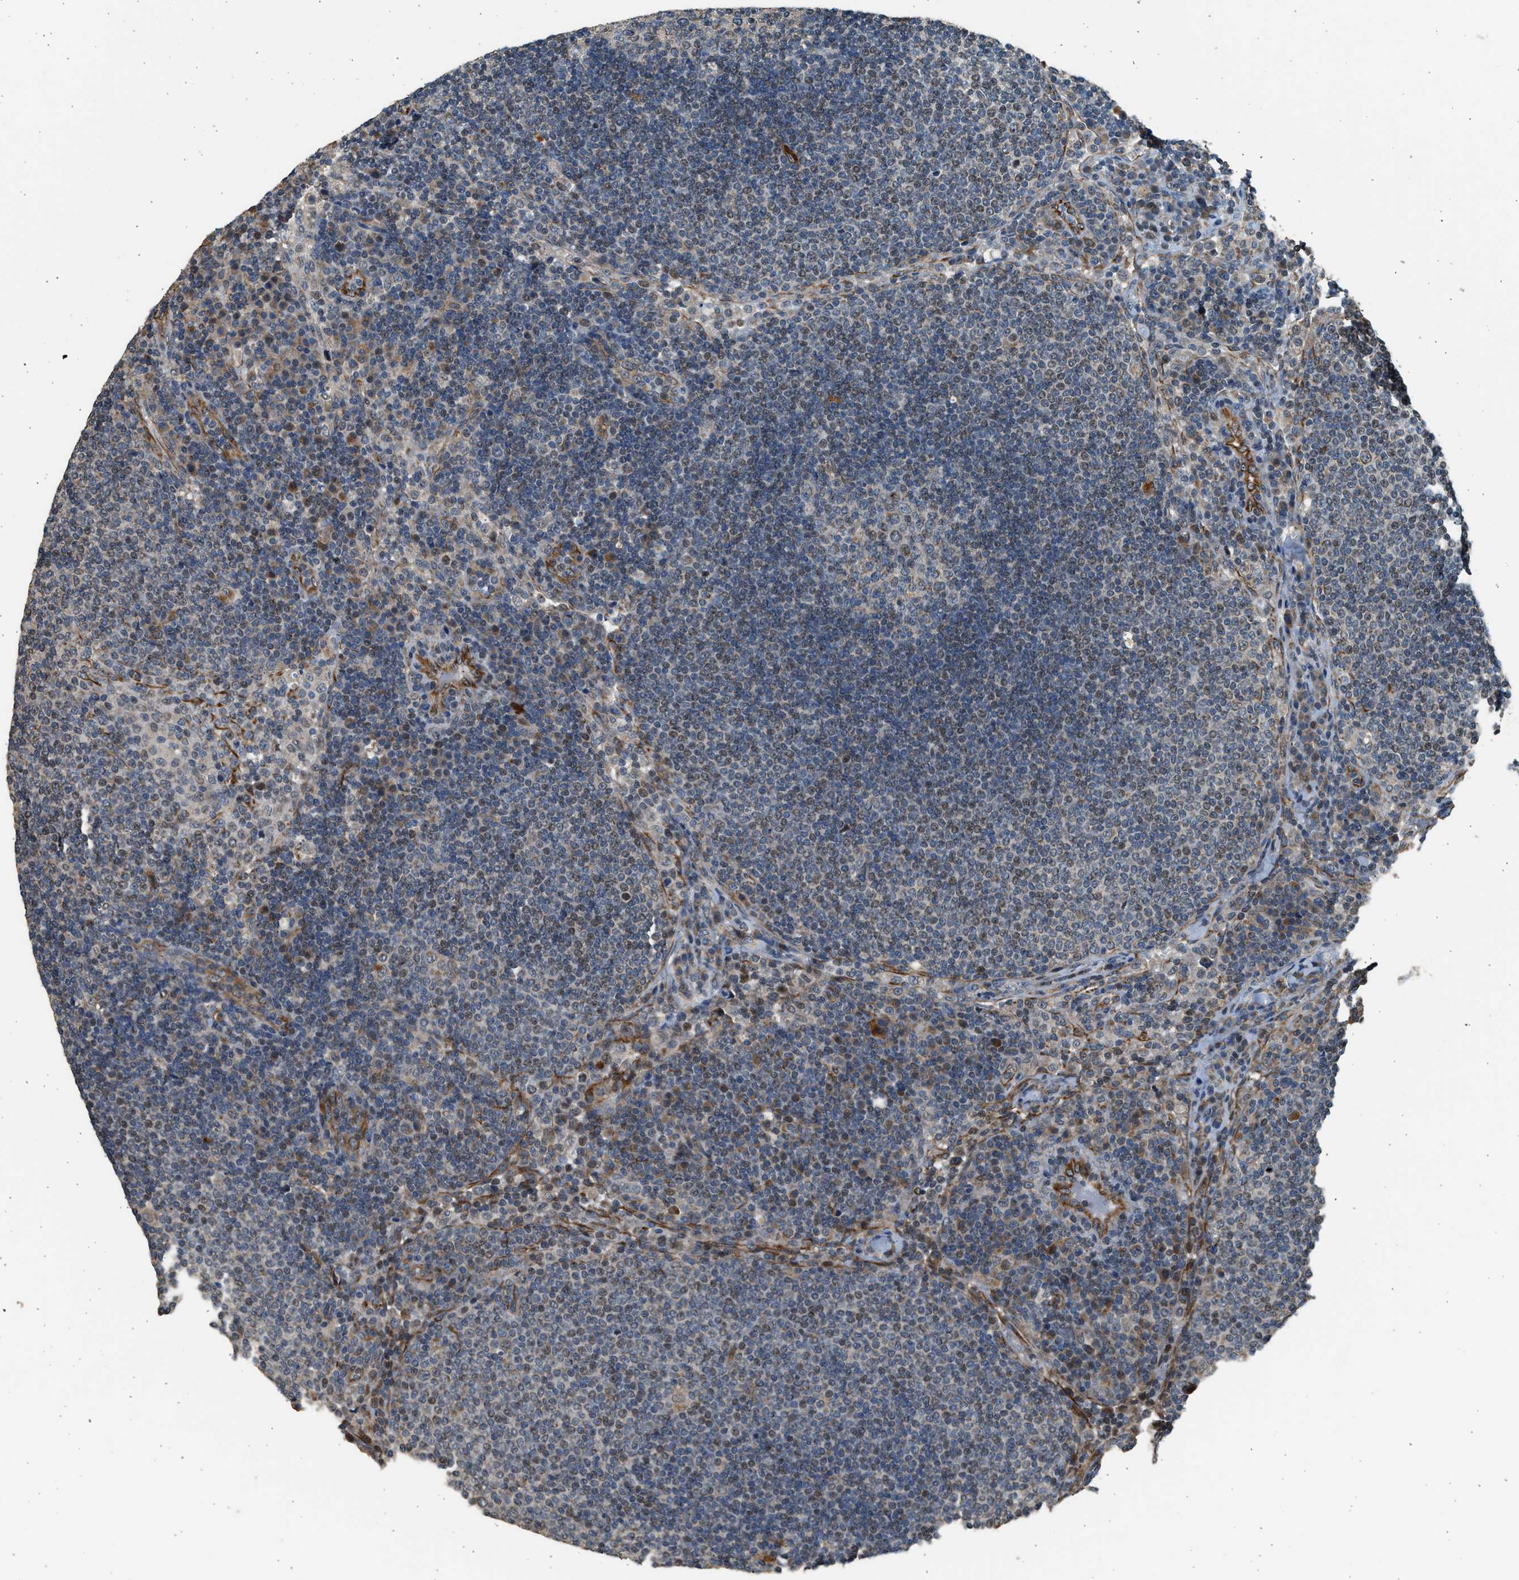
{"staining": {"intensity": "weak", "quantity": "<25%", "location": "cytoplasmic/membranous,nuclear"}, "tissue": "lymph node", "cell_type": "Germinal center cells", "image_type": "normal", "snomed": [{"axis": "morphology", "description": "Normal tissue, NOS"}, {"axis": "topography", "description": "Lymph node"}], "caption": "An image of human lymph node is negative for staining in germinal center cells. (Immunohistochemistry (ihc), brightfield microscopy, high magnification).", "gene": "PCLO", "patient": {"sex": "female", "age": 53}}